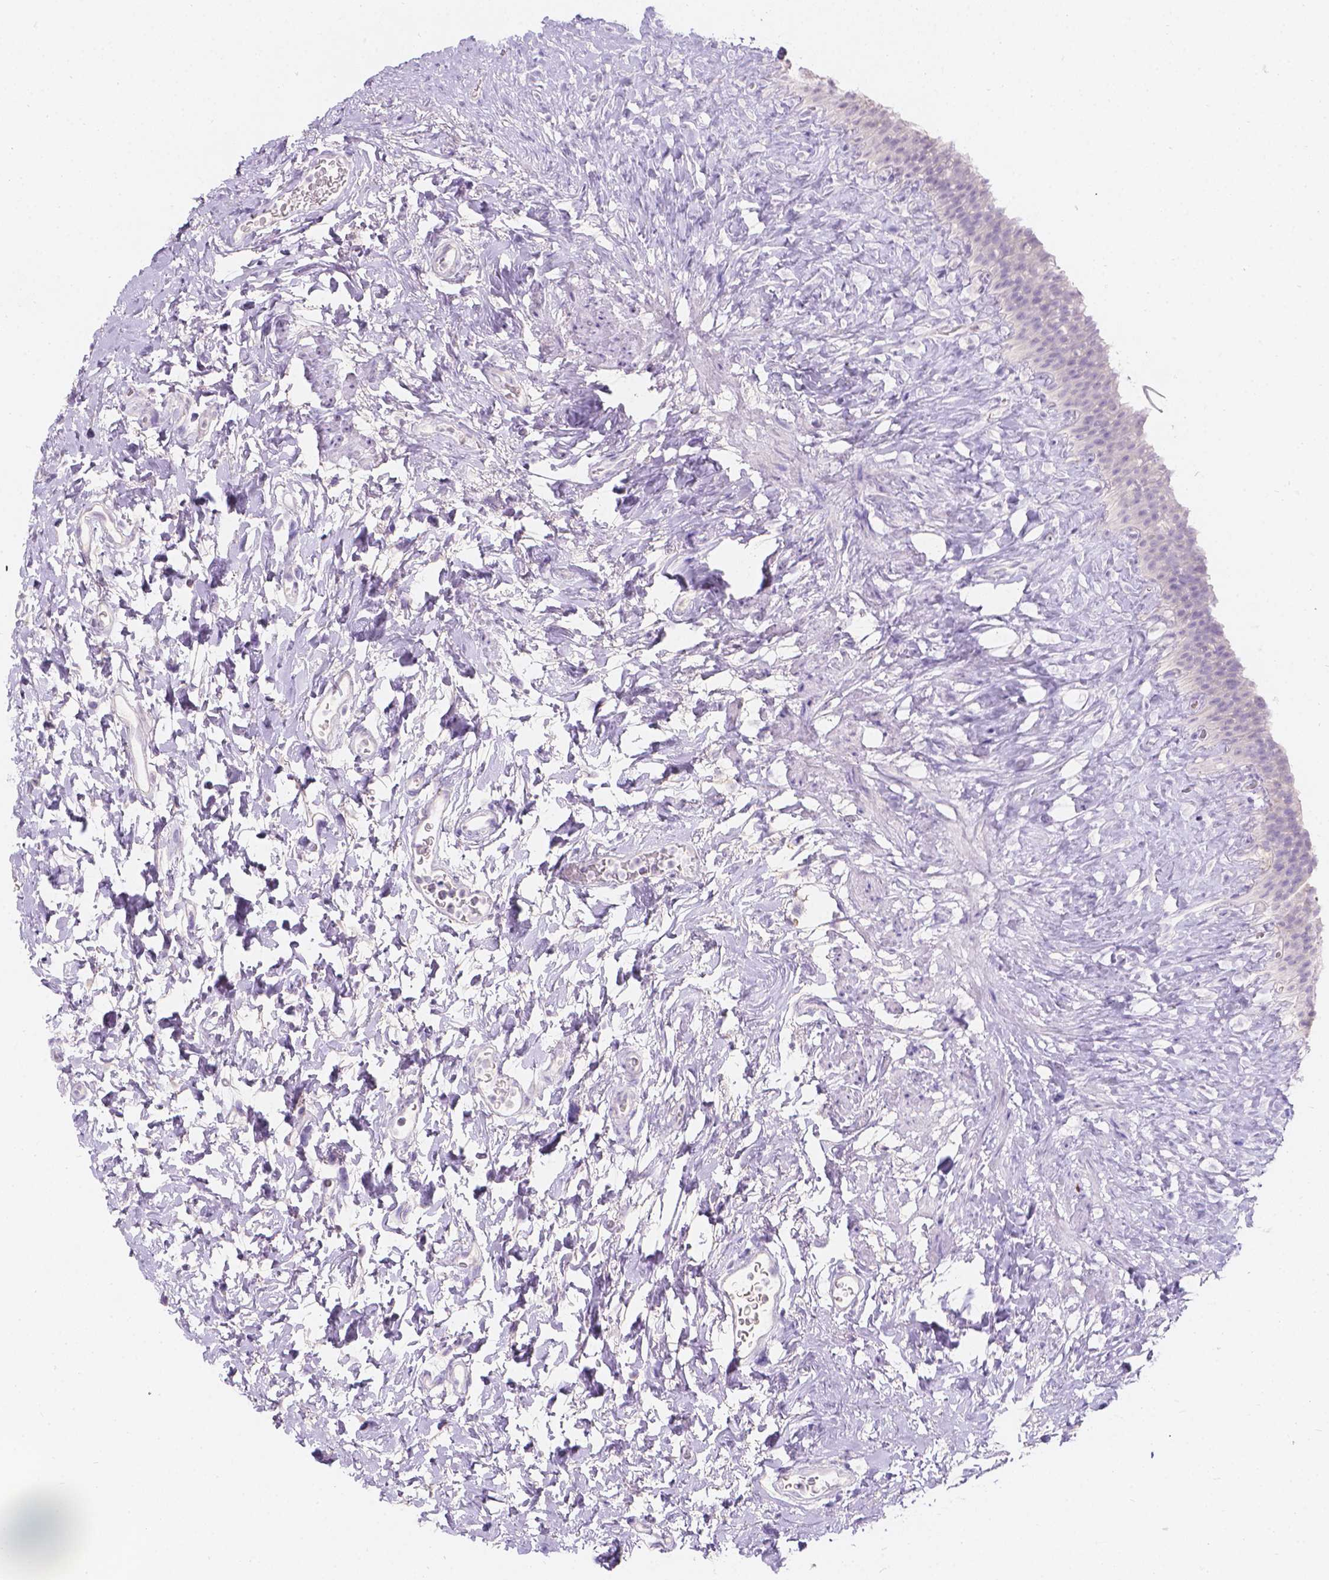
{"staining": {"intensity": "negative", "quantity": "none", "location": "none"}, "tissue": "urinary bladder", "cell_type": "Urothelial cells", "image_type": "normal", "snomed": [{"axis": "morphology", "description": "Normal tissue, NOS"}, {"axis": "topography", "description": "Urinary bladder"}], "caption": "IHC image of normal human urinary bladder stained for a protein (brown), which demonstrates no positivity in urothelial cells.", "gene": "GAL3ST2", "patient": {"sex": "male", "age": 76}}